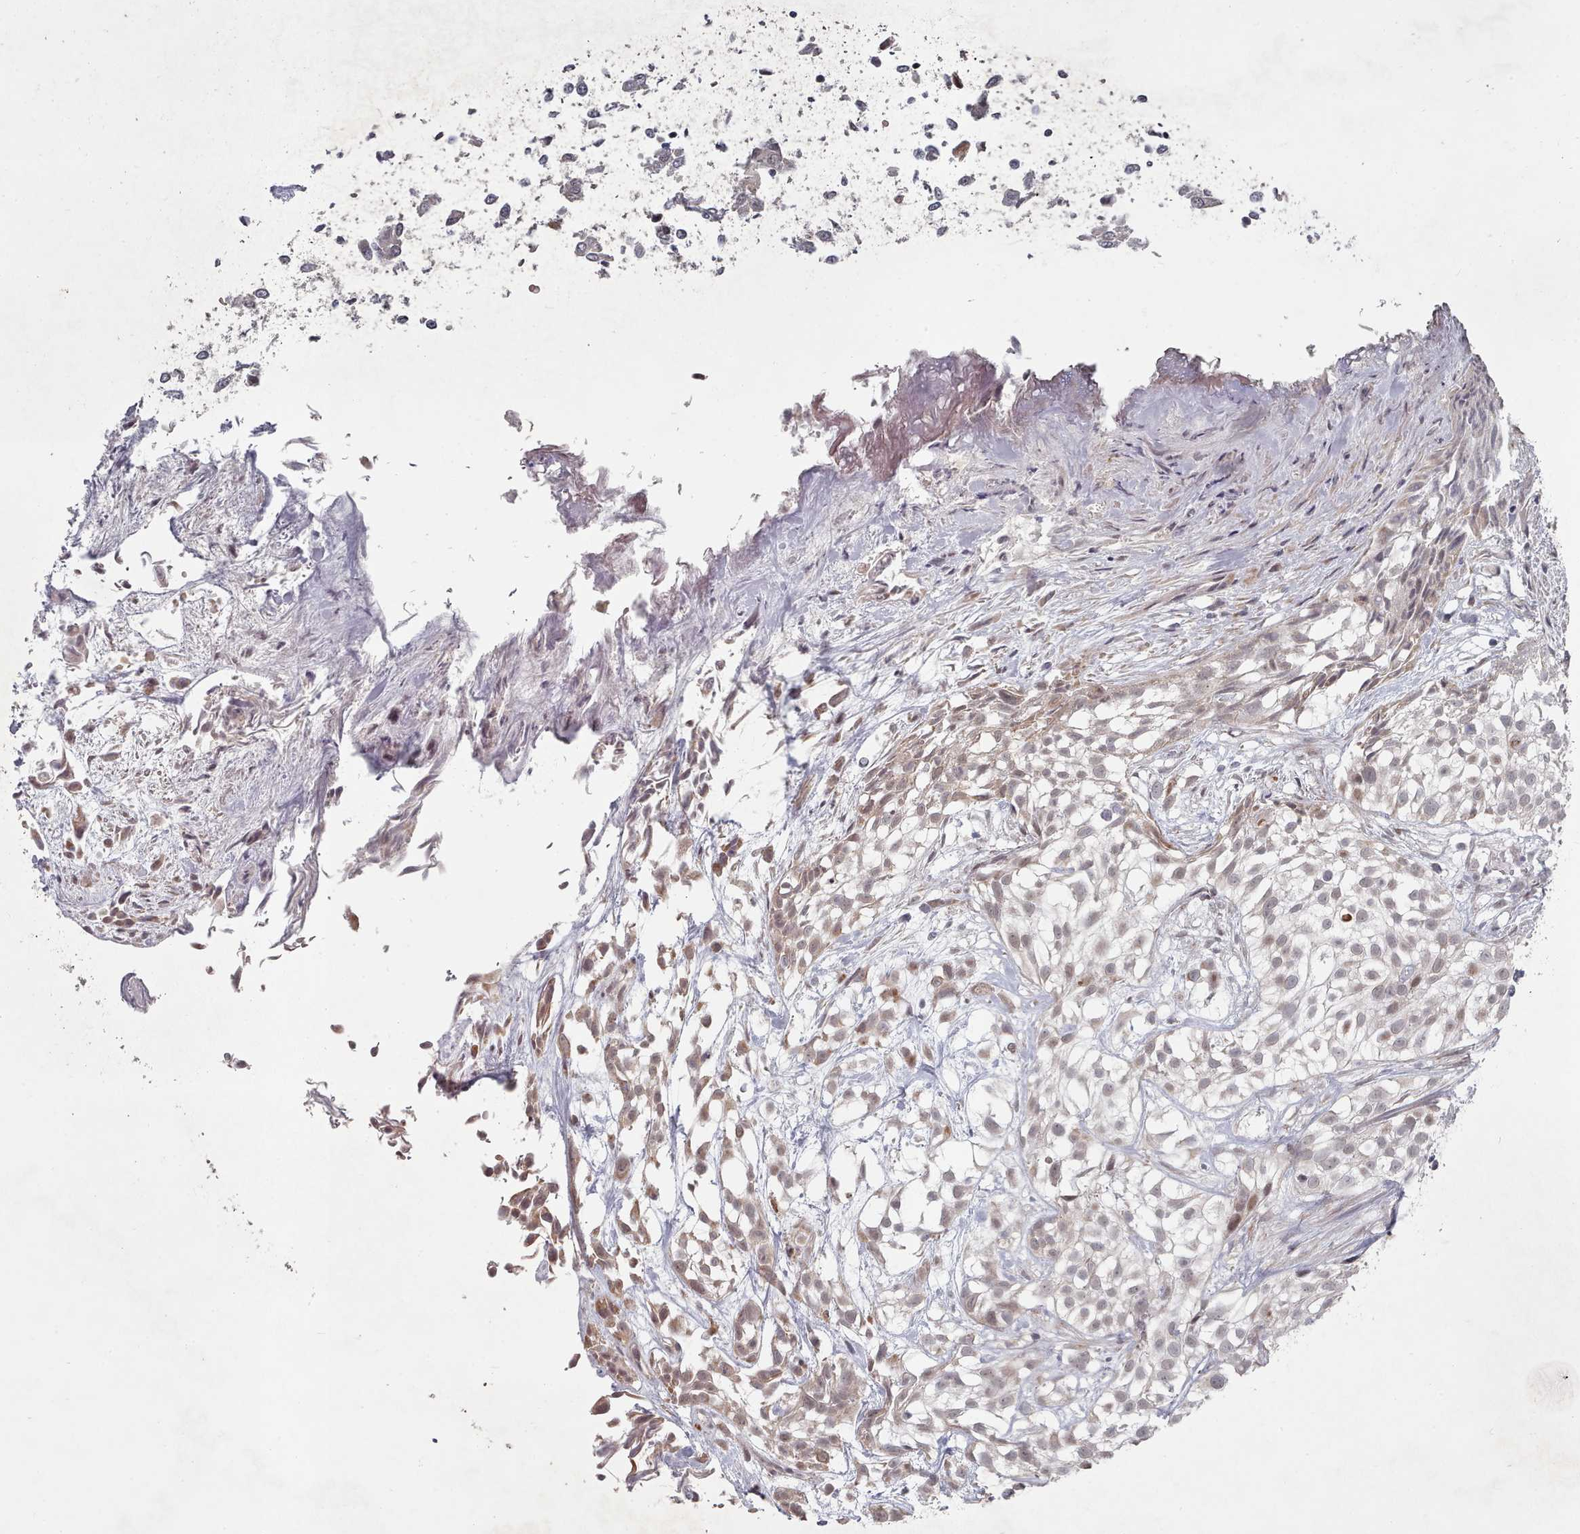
{"staining": {"intensity": "negative", "quantity": "none", "location": "none"}, "tissue": "urothelial cancer", "cell_type": "Tumor cells", "image_type": "cancer", "snomed": [{"axis": "morphology", "description": "Urothelial carcinoma, High grade"}, {"axis": "topography", "description": "Urinary bladder"}], "caption": "There is no significant positivity in tumor cells of high-grade urothelial carcinoma.", "gene": "CPSF4", "patient": {"sex": "male", "age": 56}}